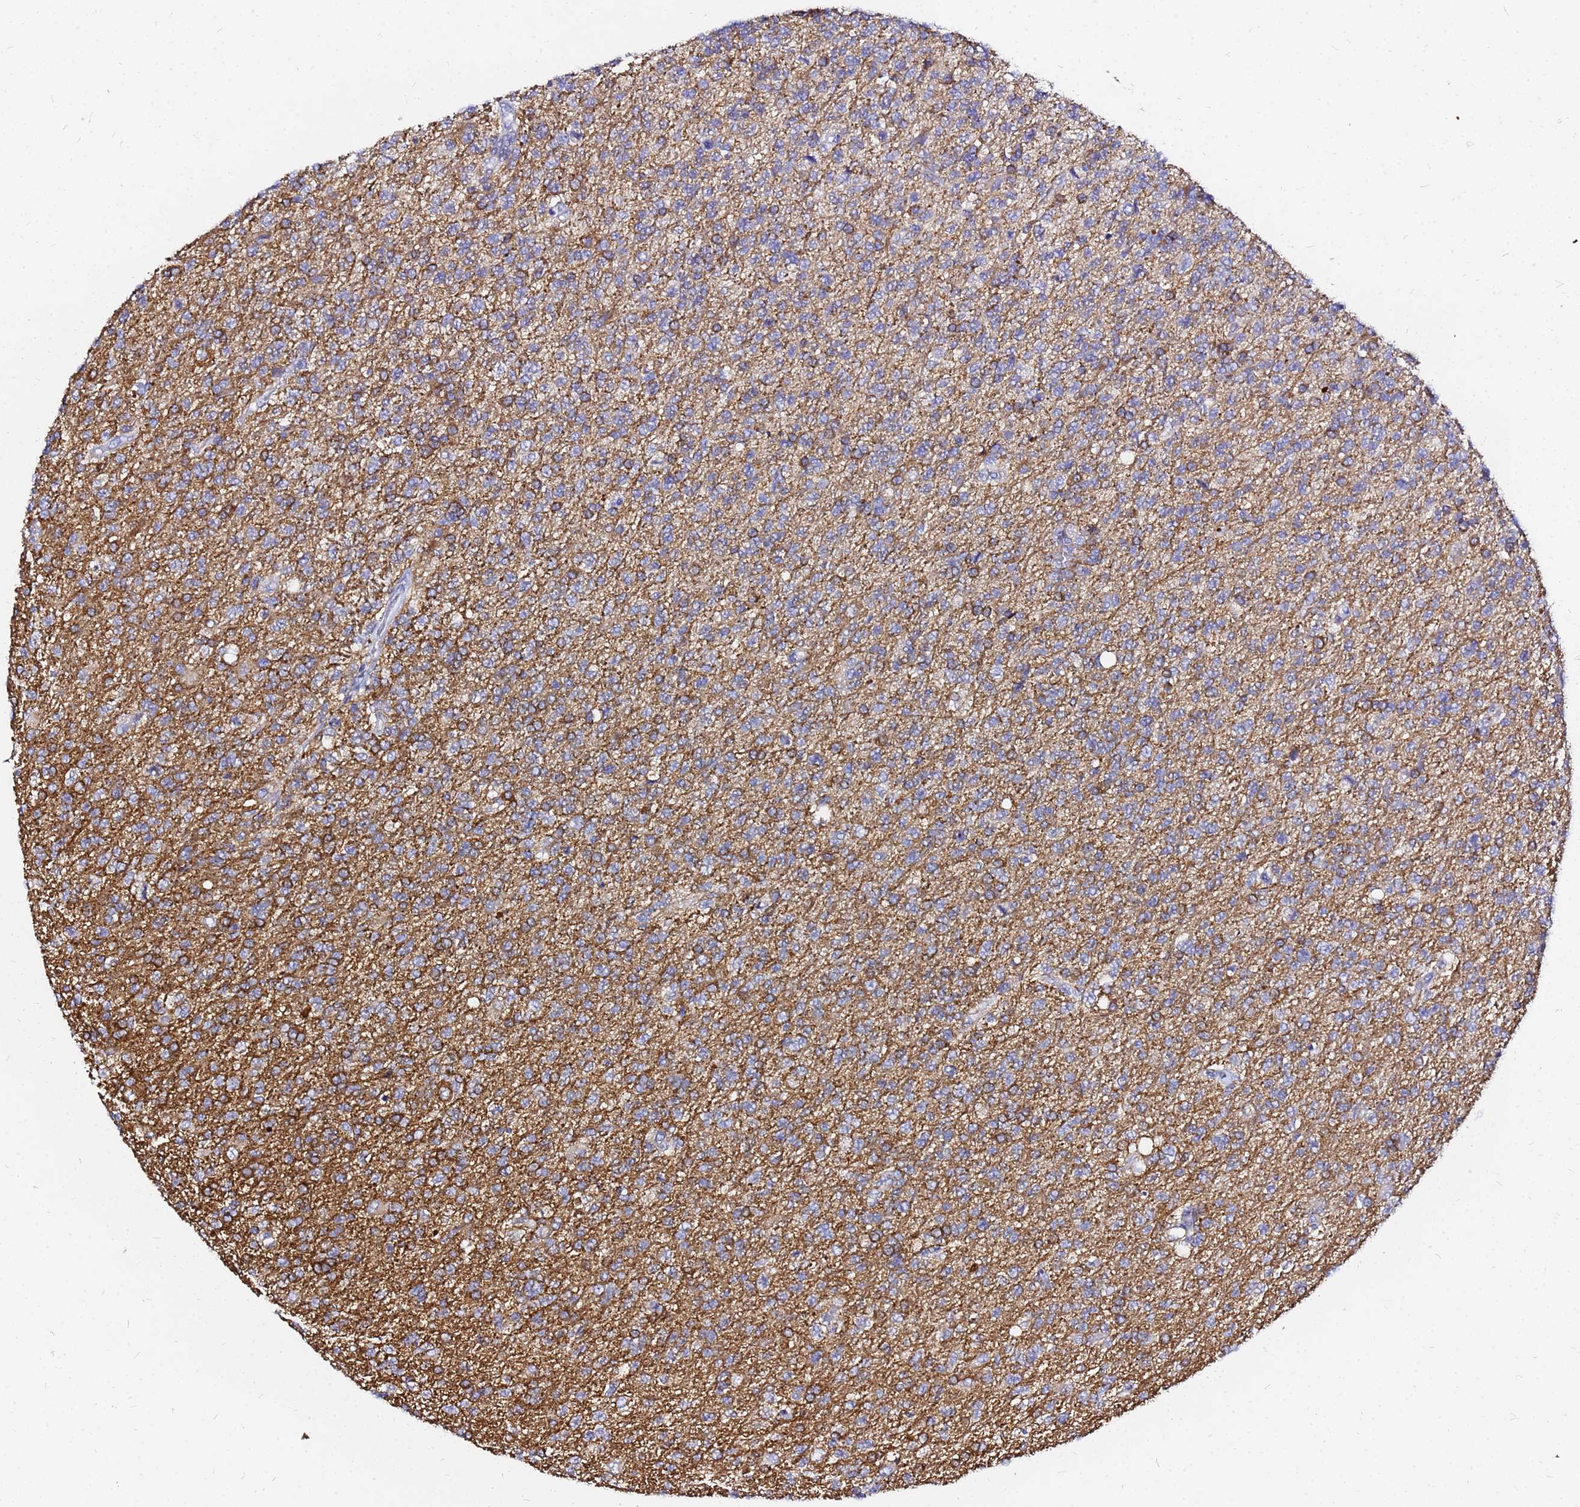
{"staining": {"intensity": "weak", "quantity": "25%-75%", "location": "cytoplasmic/membranous"}, "tissue": "glioma", "cell_type": "Tumor cells", "image_type": "cancer", "snomed": [{"axis": "morphology", "description": "Glioma, malignant, High grade"}, {"axis": "topography", "description": "Brain"}], "caption": "This is a photomicrograph of IHC staining of glioma, which shows weak expression in the cytoplasmic/membranous of tumor cells.", "gene": "TUBA8", "patient": {"sex": "male", "age": 56}}